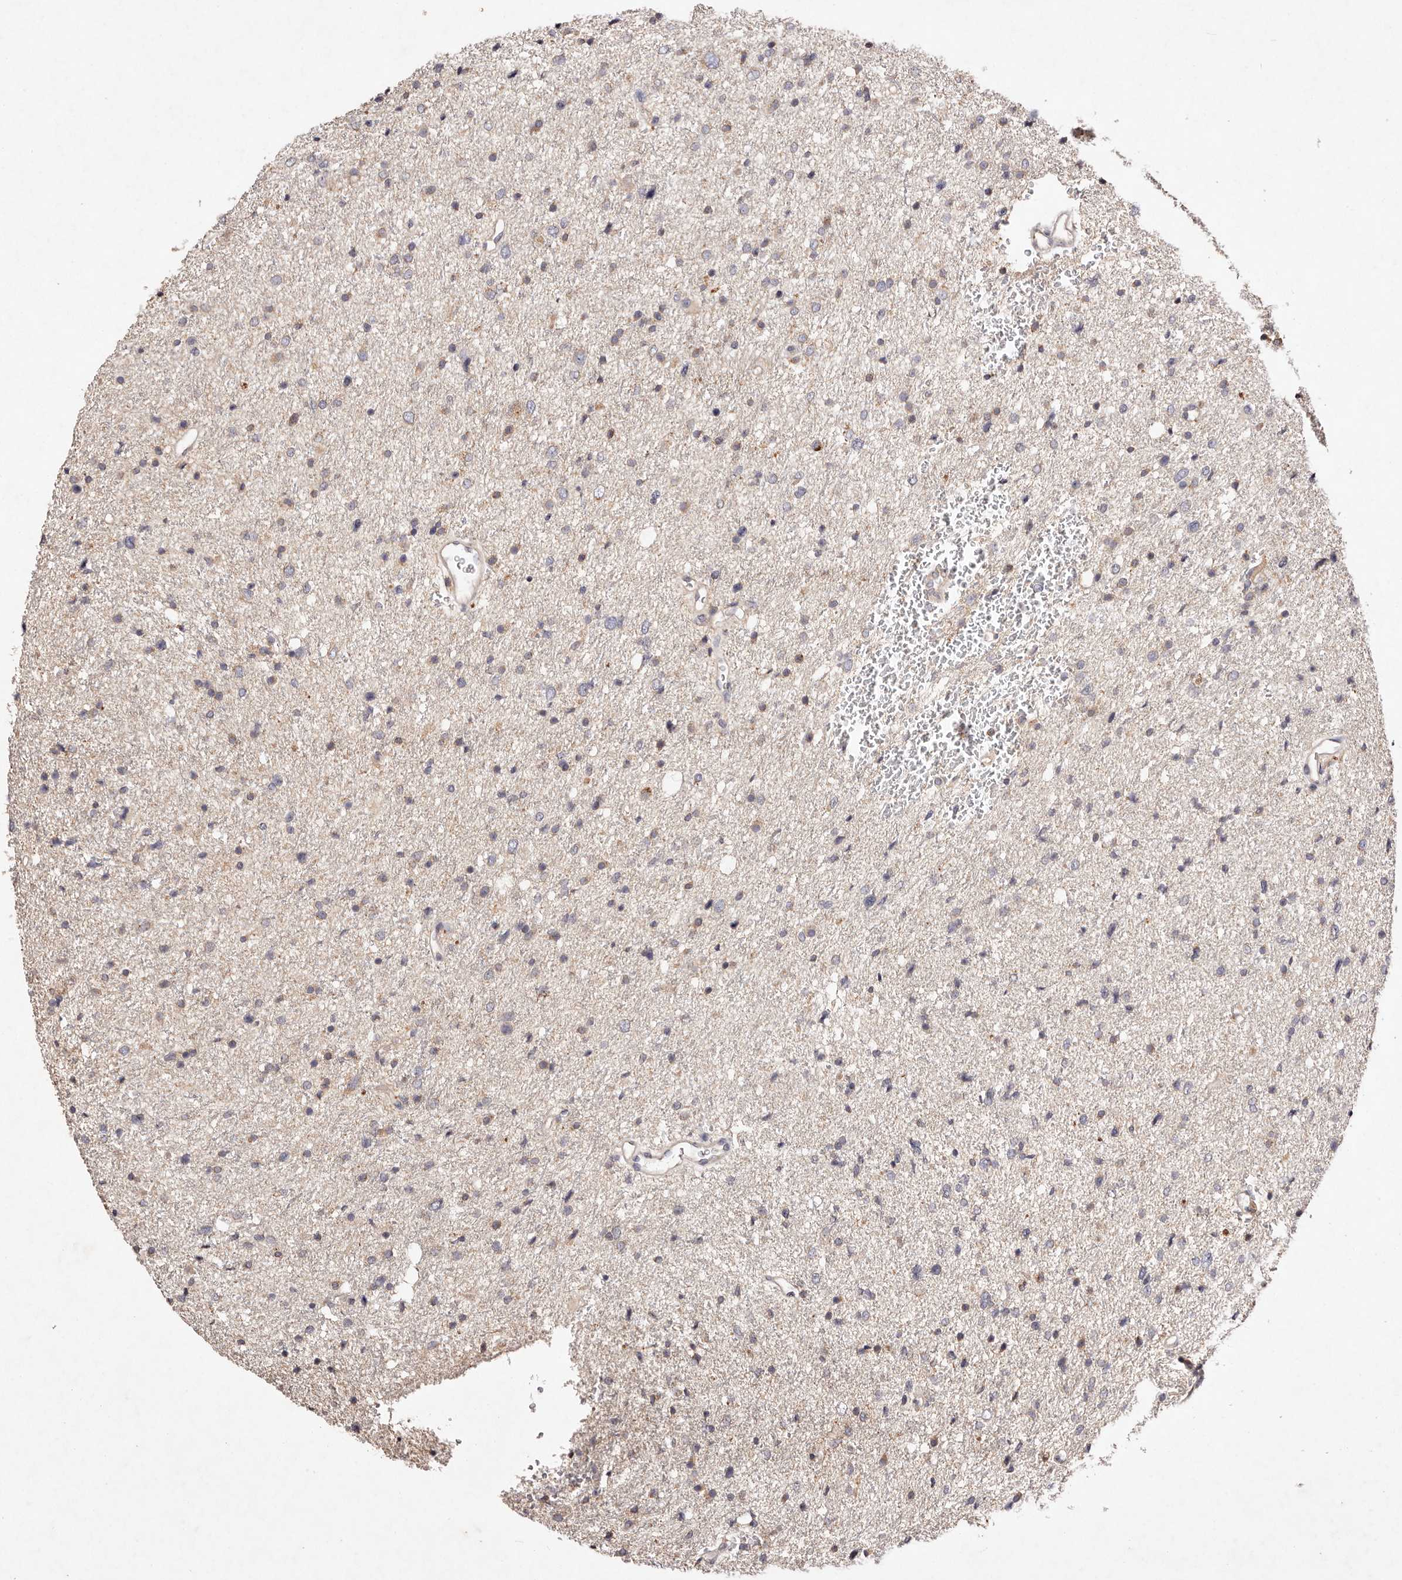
{"staining": {"intensity": "weak", "quantity": "25%-75%", "location": "cytoplasmic/membranous"}, "tissue": "glioma", "cell_type": "Tumor cells", "image_type": "cancer", "snomed": [{"axis": "morphology", "description": "Glioma, malignant, Low grade"}, {"axis": "topography", "description": "Brain"}], "caption": "Protein analysis of malignant glioma (low-grade) tissue reveals weak cytoplasmic/membranous staining in approximately 25%-75% of tumor cells.", "gene": "TSC2", "patient": {"sex": "female", "age": 37}}